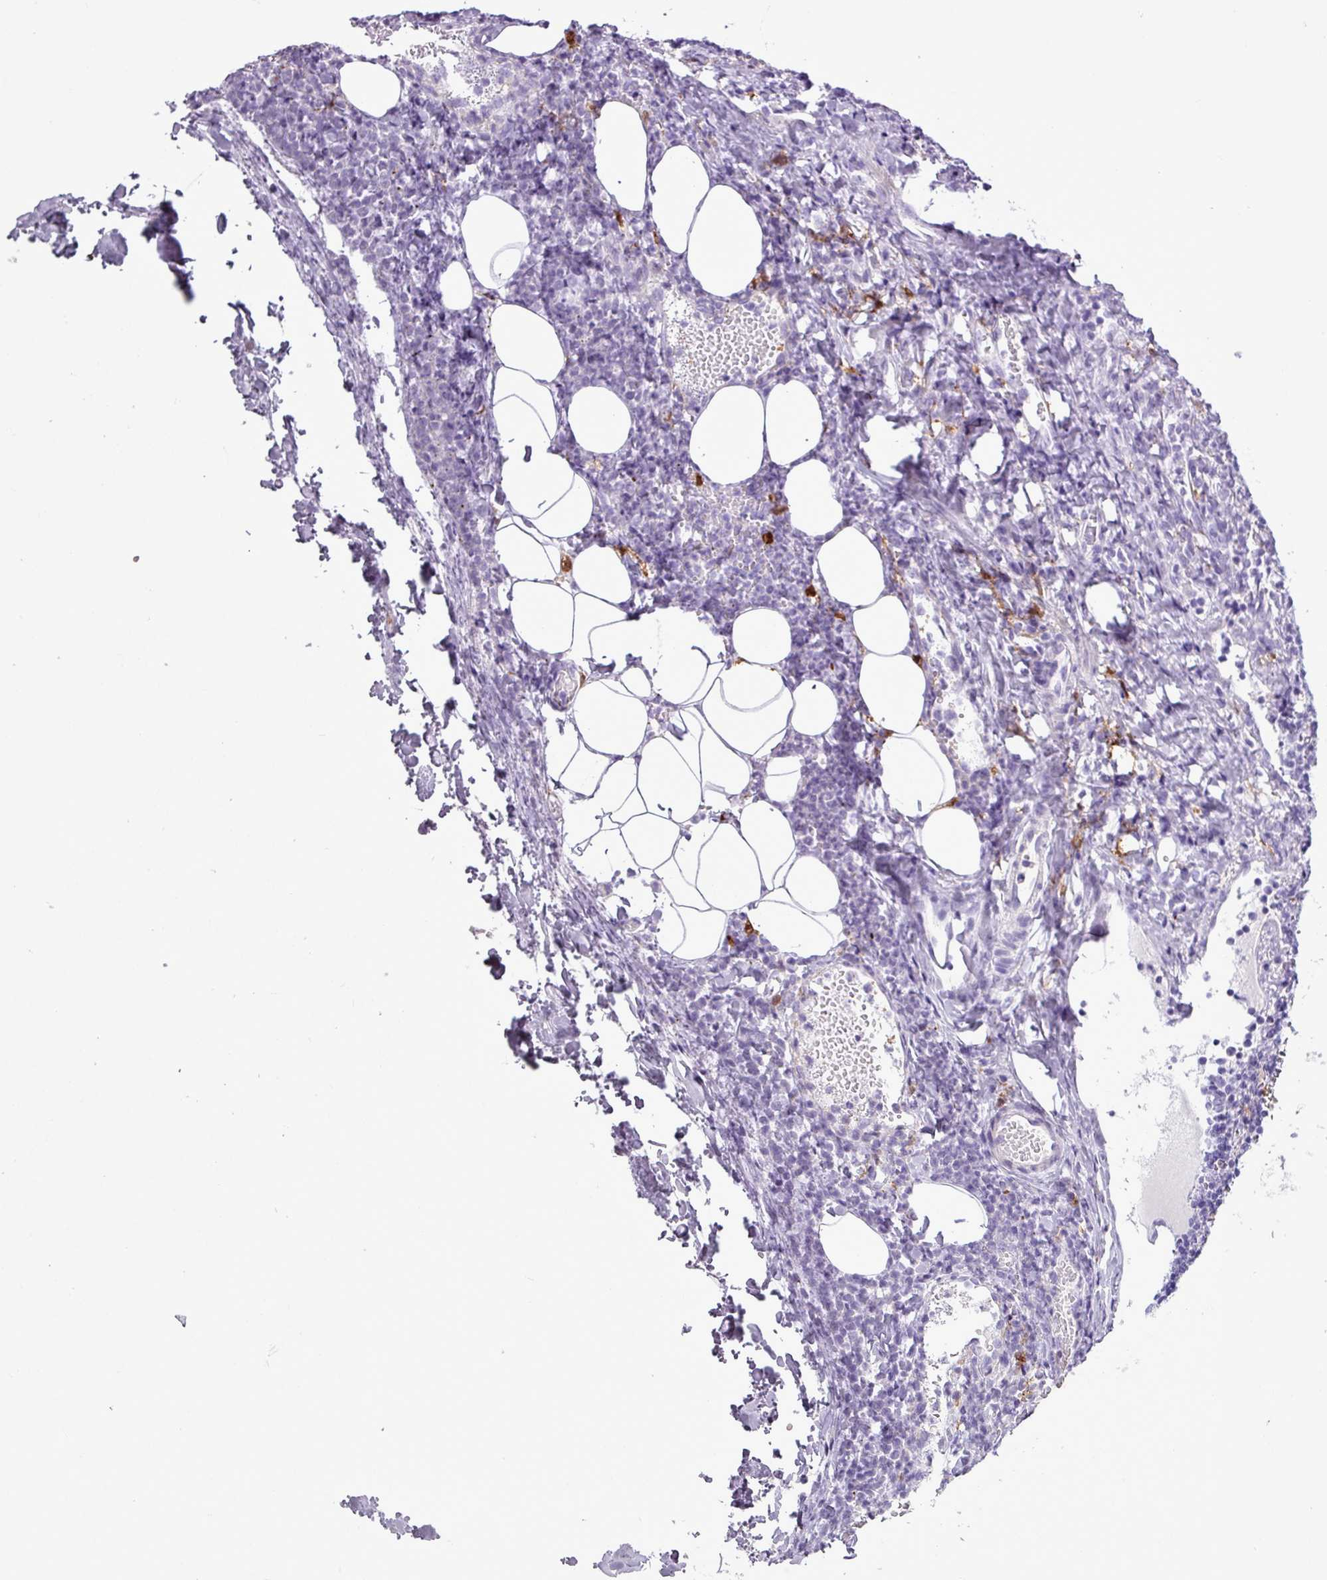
{"staining": {"intensity": "negative", "quantity": "none", "location": "none"}, "tissue": "lymph node", "cell_type": "Non-germinal center cells", "image_type": "normal", "snomed": [{"axis": "morphology", "description": "Normal tissue, NOS"}, {"axis": "topography", "description": "Lymph node"}], "caption": "Immunohistochemistry micrograph of normal lymph node: lymph node stained with DAB displays no significant protein staining in non-germinal center cells. Nuclei are stained in blue.", "gene": "TMEM200C", "patient": {"sex": "female", "age": 37}}